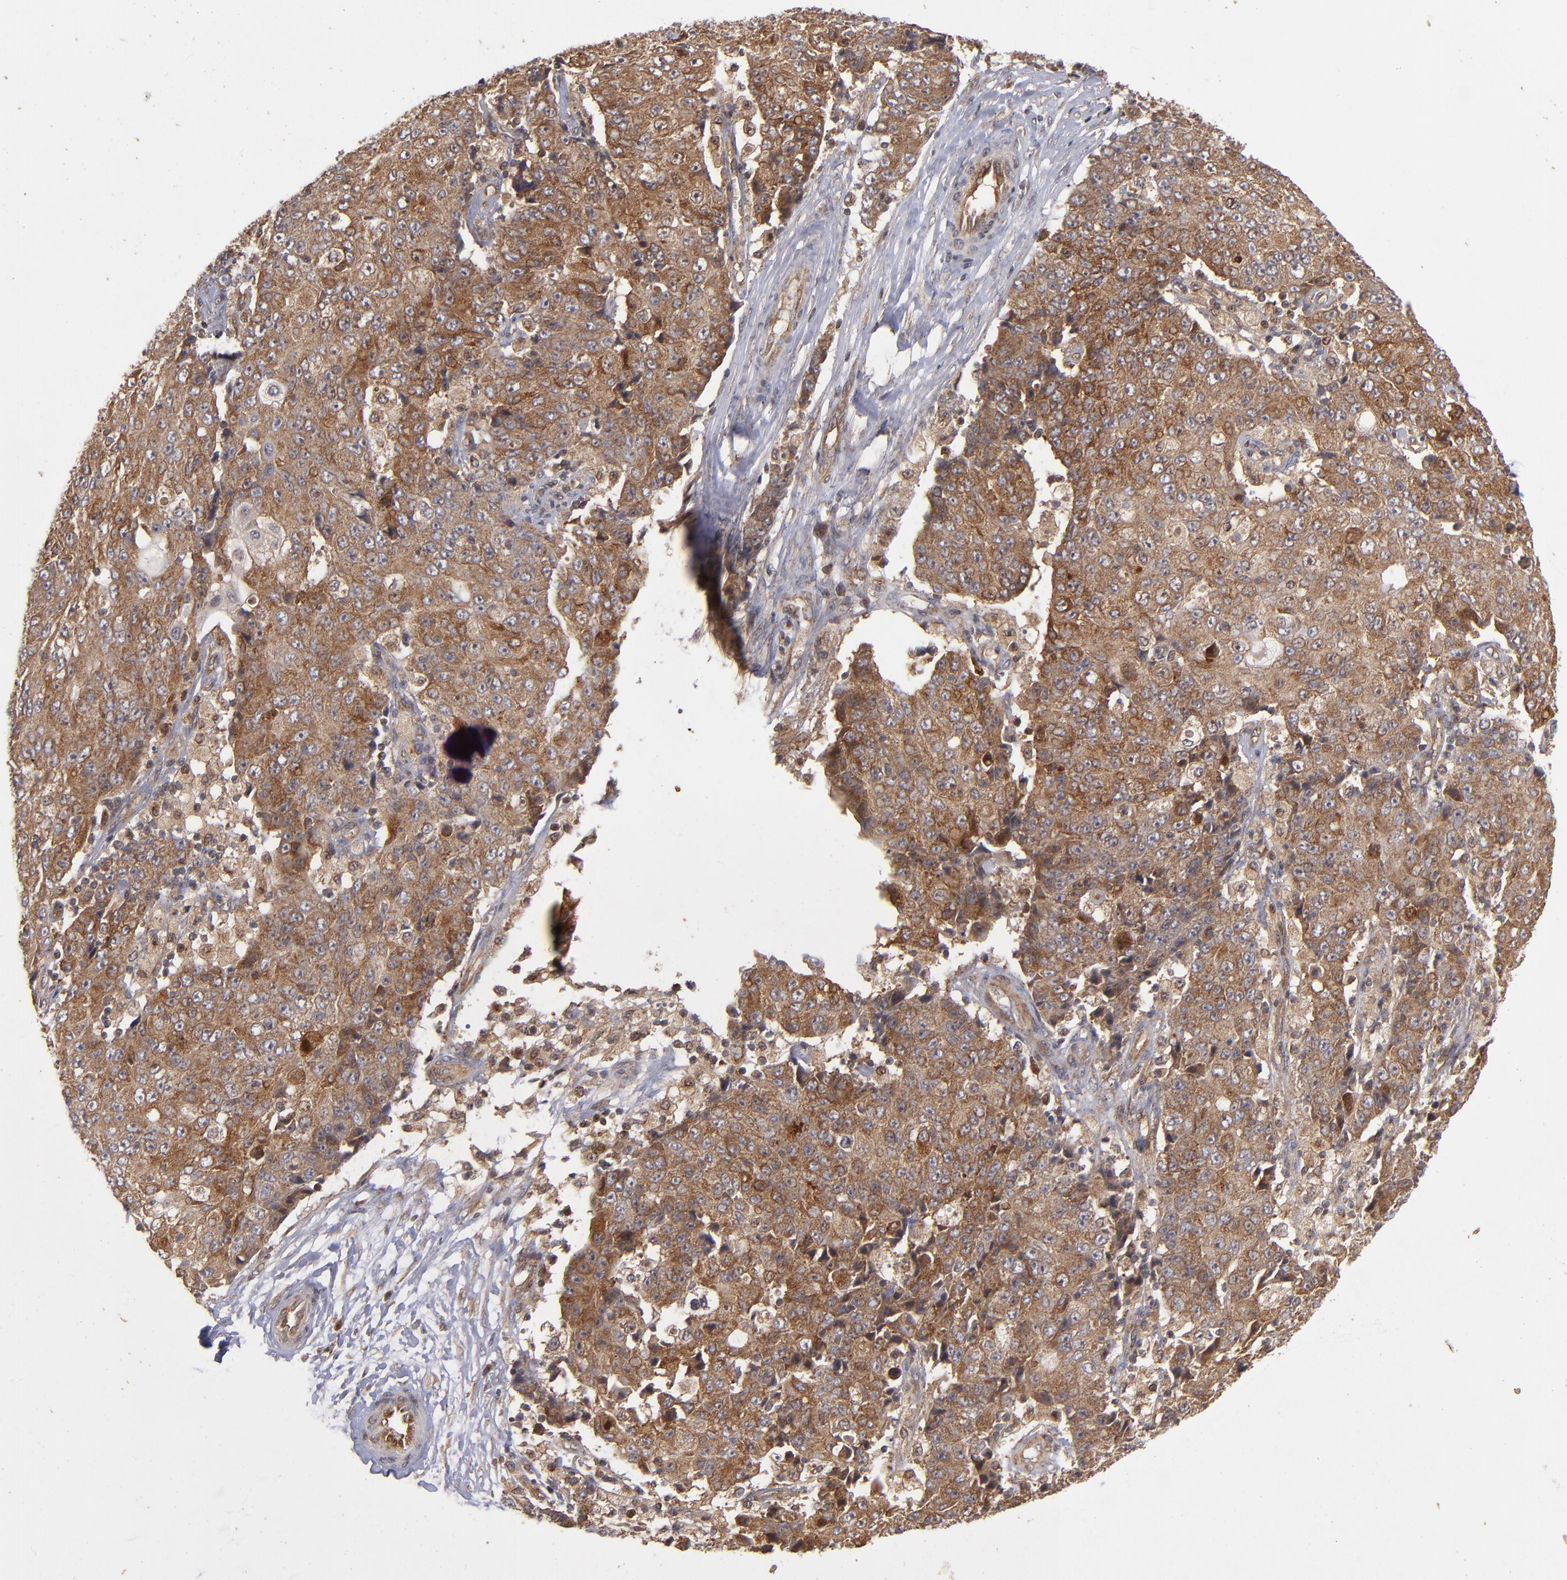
{"staining": {"intensity": "strong", "quantity": ">75%", "location": "cytoplasmic/membranous"}, "tissue": "ovarian cancer", "cell_type": "Tumor cells", "image_type": "cancer", "snomed": [{"axis": "morphology", "description": "Carcinoma, endometroid"}, {"axis": "topography", "description": "Ovary"}], "caption": "This is an image of immunohistochemistry (IHC) staining of ovarian cancer, which shows strong positivity in the cytoplasmic/membranous of tumor cells.", "gene": "BDKRB1", "patient": {"sex": "female", "age": 42}}